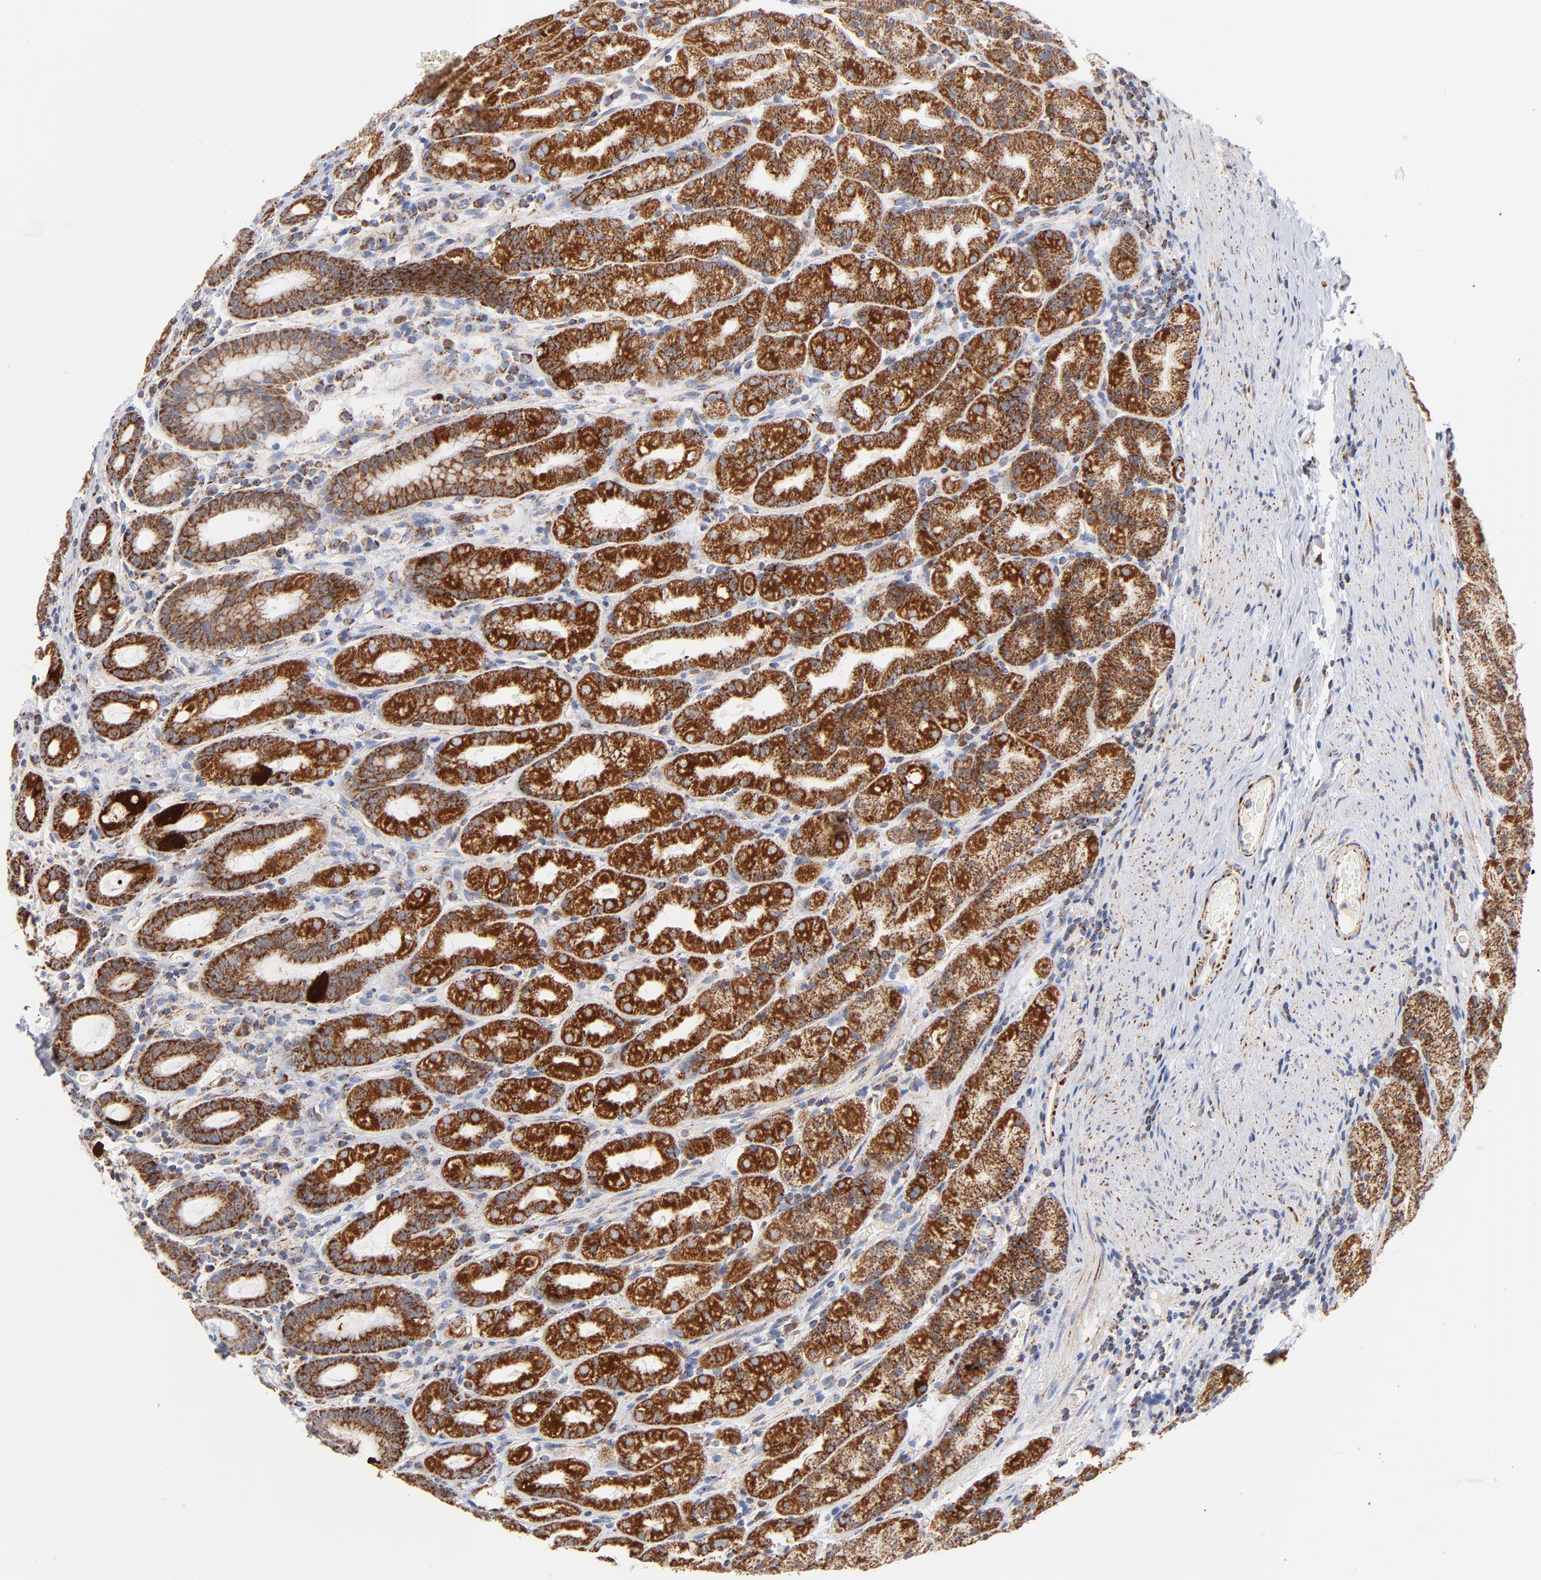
{"staining": {"intensity": "strong", "quantity": ">75%", "location": "cytoplasmic/membranous"}, "tissue": "stomach", "cell_type": "Glandular cells", "image_type": "normal", "snomed": [{"axis": "morphology", "description": "Normal tissue, NOS"}, {"axis": "topography", "description": "Stomach, upper"}], "caption": "This micrograph exhibits unremarkable stomach stained with immunohistochemistry (IHC) to label a protein in brown. The cytoplasmic/membranous of glandular cells show strong positivity for the protein. Nuclei are counter-stained blue.", "gene": "DIABLO", "patient": {"sex": "male", "age": 68}}